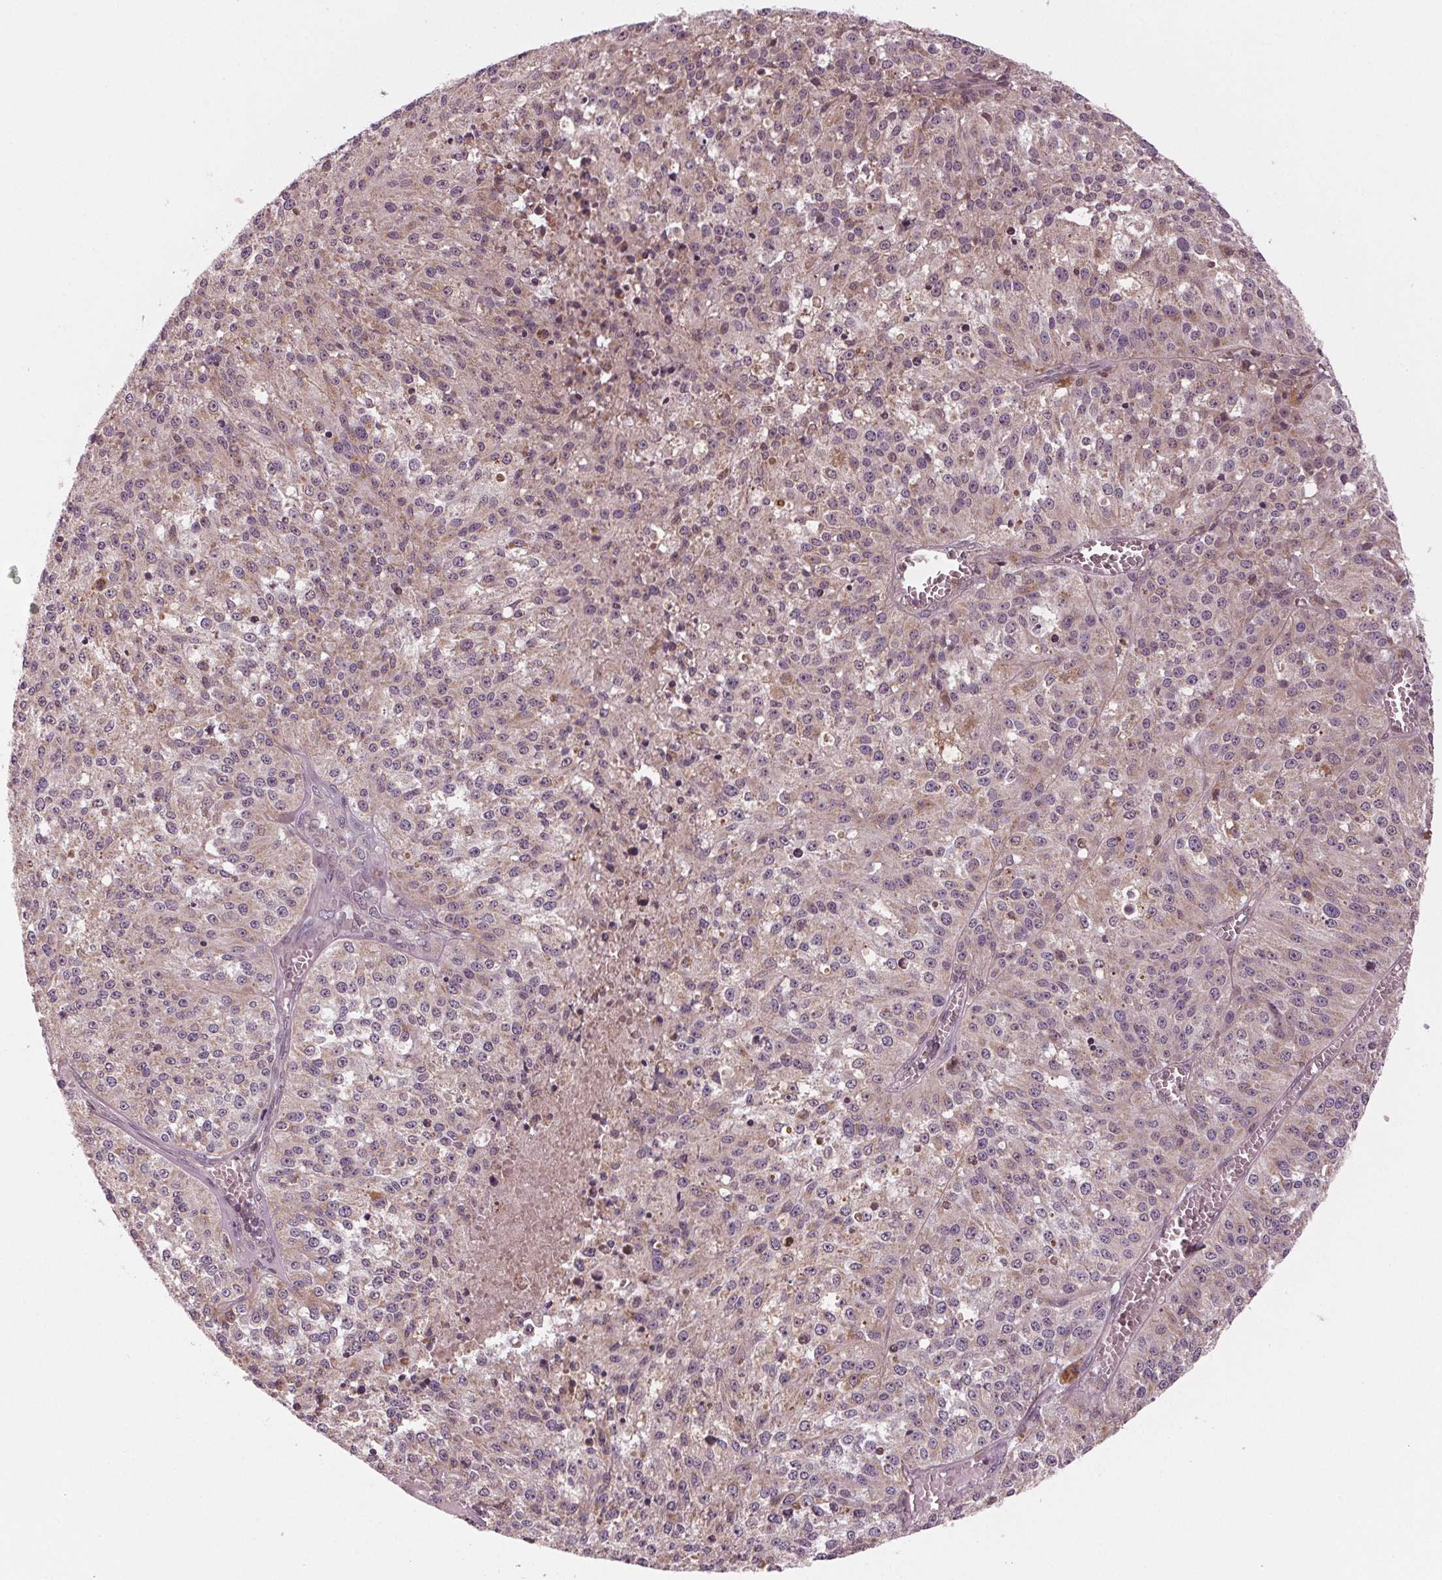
{"staining": {"intensity": "negative", "quantity": "none", "location": "none"}, "tissue": "melanoma", "cell_type": "Tumor cells", "image_type": "cancer", "snomed": [{"axis": "morphology", "description": "Malignant melanoma, Metastatic site"}, {"axis": "topography", "description": "Lymph node"}], "caption": "Immunohistochemistry (IHC) image of neoplastic tissue: human melanoma stained with DAB shows no significant protein expression in tumor cells.", "gene": "STAT3", "patient": {"sex": "female", "age": 64}}